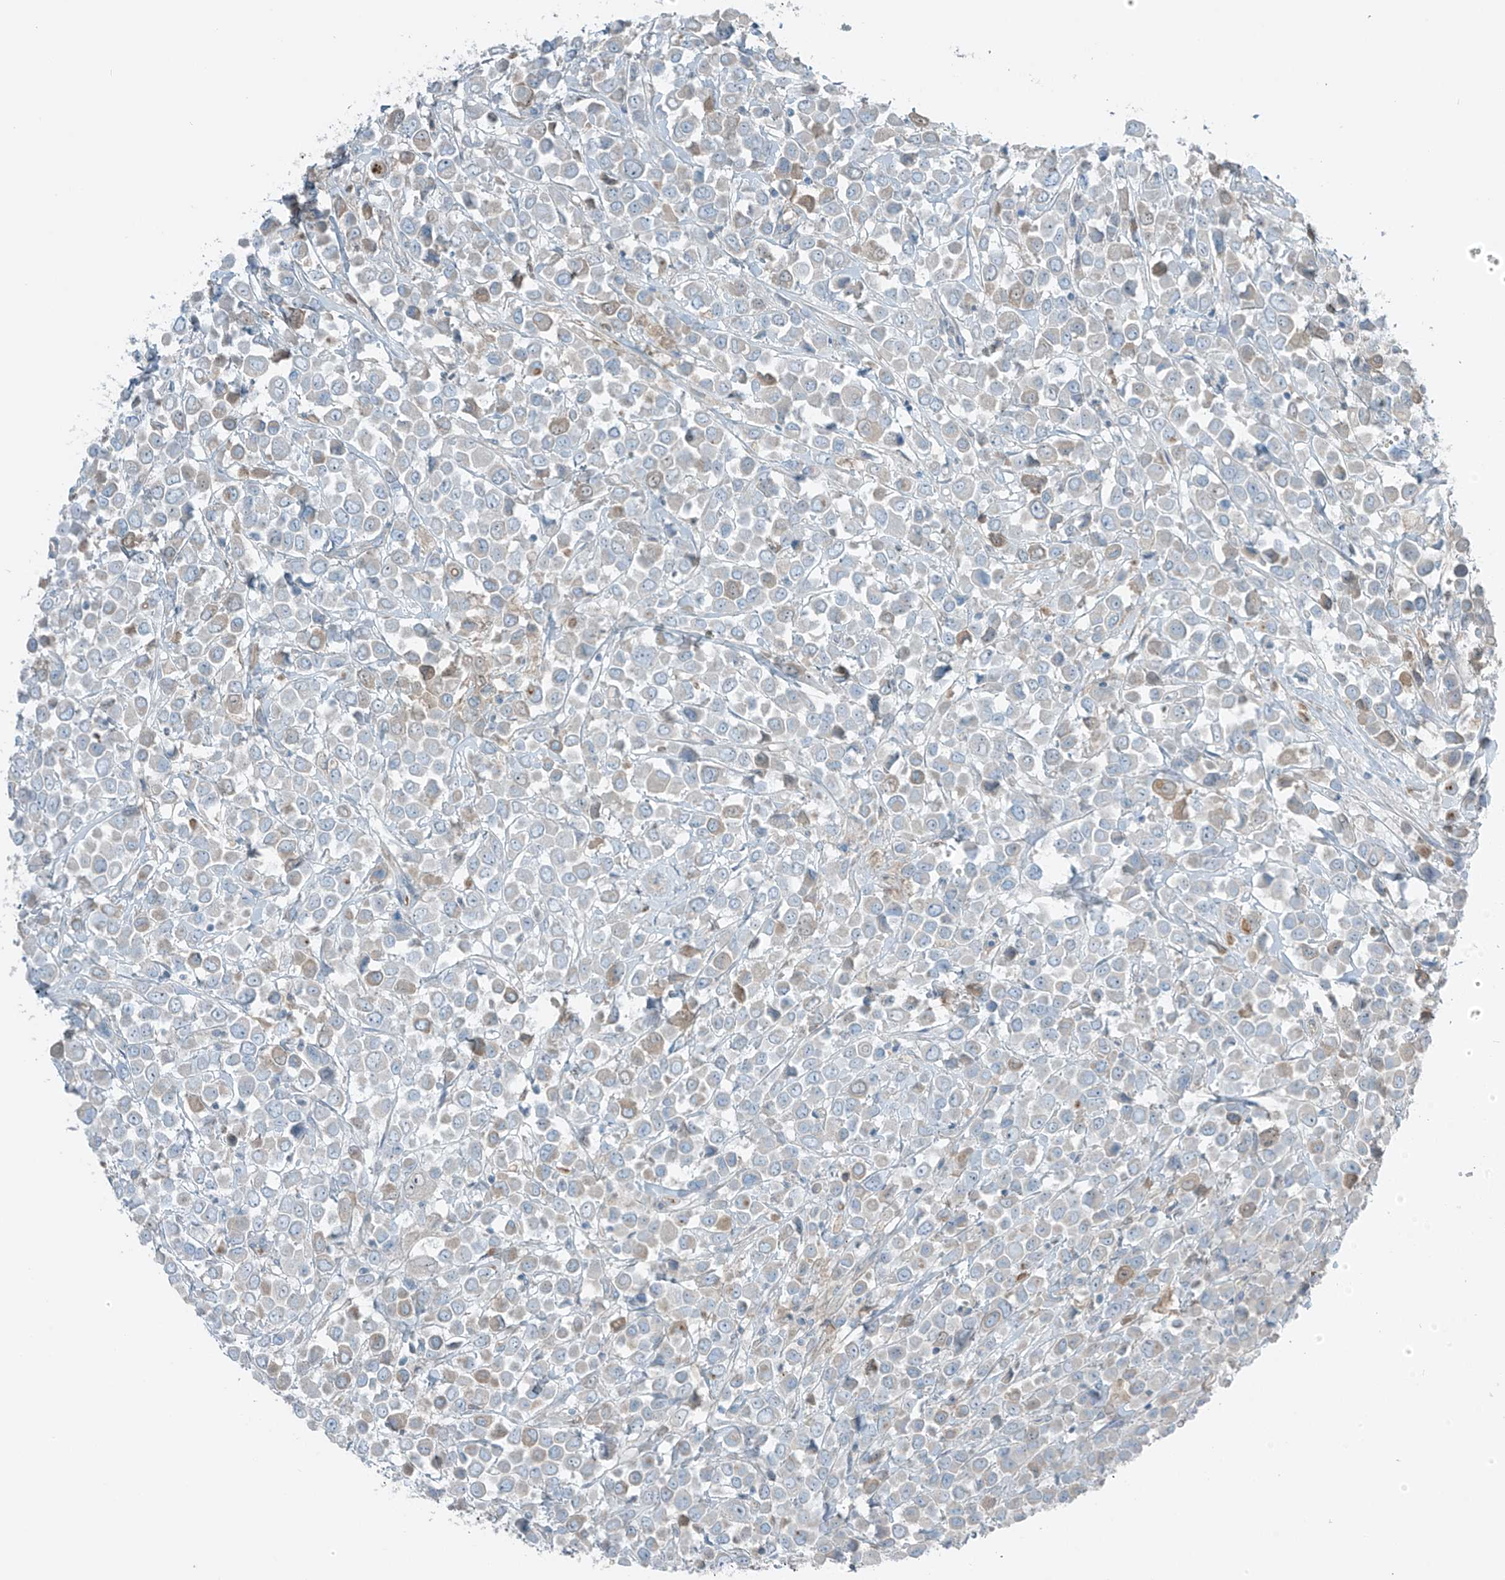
{"staining": {"intensity": "negative", "quantity": "none", "location": "none"}, "tissue": "breast cancer", "cell_type": "Tumor cells", "image_type": "cancer", "snomed": [{"axis": "morphology", "description": "Duct carcinoma"}, {"axis": "topography", "description": "Breast"}], "caption": "Immunohistochemistry image of breast invasive ductal carcinoma stained for a protein (brown), which shows no staining in tumor cells.", "gene": "FAM131C", "patient": {"sex": "female", "age": 61}}